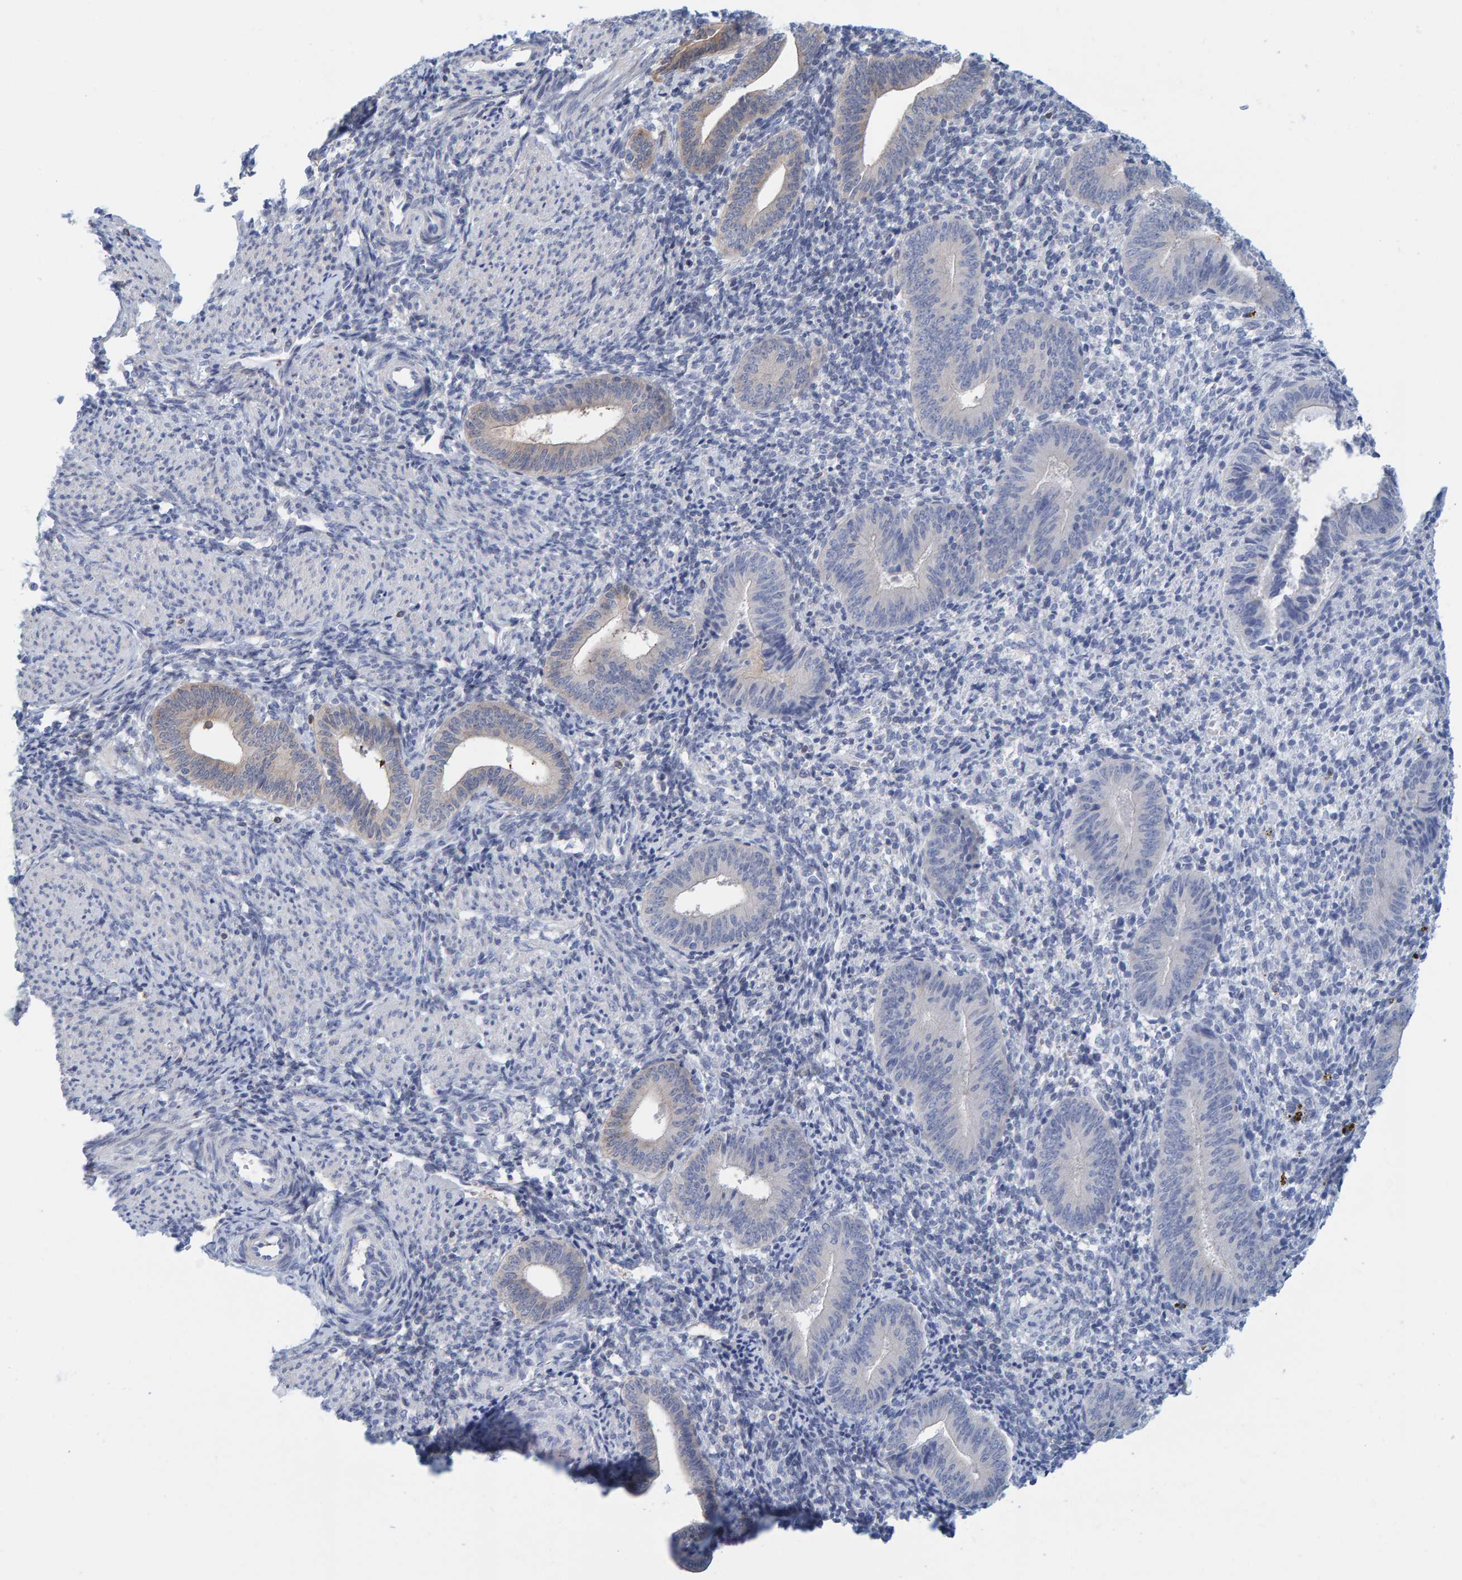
{"staining": {"intensity": "negative", "quantity": "none", "location": "none"}, "tissue": "endometrium", "cell_type": "Cells in endometrial stroma", "image_type": "normal", "snomed": [{"axis": "morphology", "description": "Normal tissue, NOS"}, {"axis": "topography", "description": "Uterus"}, {"axis": "topography", "description": "Endometrium"}], "caption": "Endometrium was stained to show a protein in brown. There is no significant staining in cells in endometrial stroma. Nuclei are stained in blue.", "gene": "KLHL11", "patient": {"sex": "female", "age": 33}}